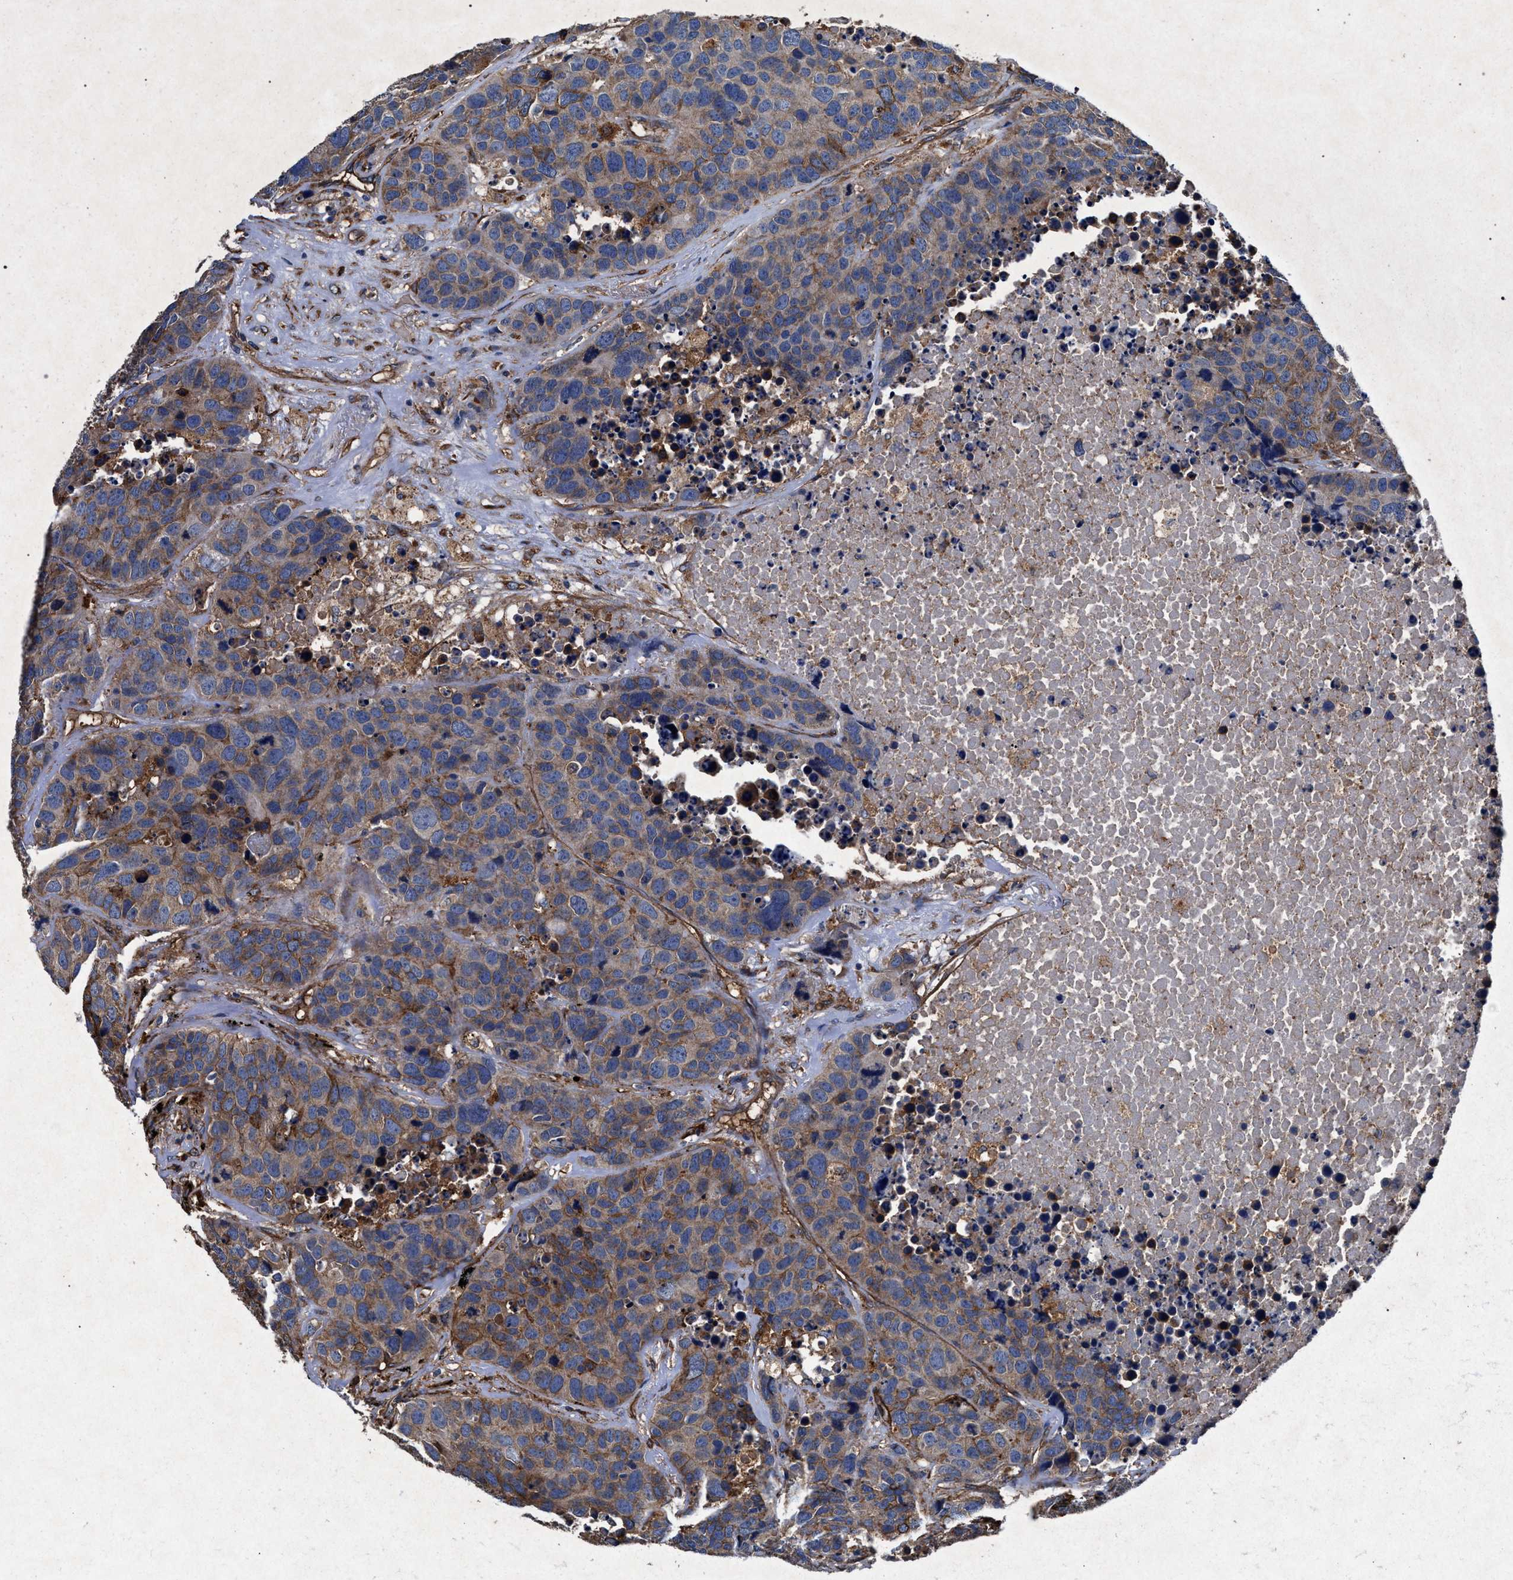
{"staining": {"intensity": "moderate", "quantity": ">75%", "location": "cytoplasmic/membranous"}, "tissue": "carcinoid", "cell_type": "Tumor cells", "image_type": "cancer", "snomed": [{"axis": "morphology", "description": "Carcinoid, malignant, NOS"}, {"axis": "topography", "description": "Lung"}], "caption": "Immunohistochemistry (IHC) micrograph of human carcinoid stained for a protein (brown), which demonstrates medium levels of moderate cytoplasmic/membranous staining in approximately >75% of tumor cells.", "gene": "MARCKS", "patient": {"sex": "male", "age": 60}}